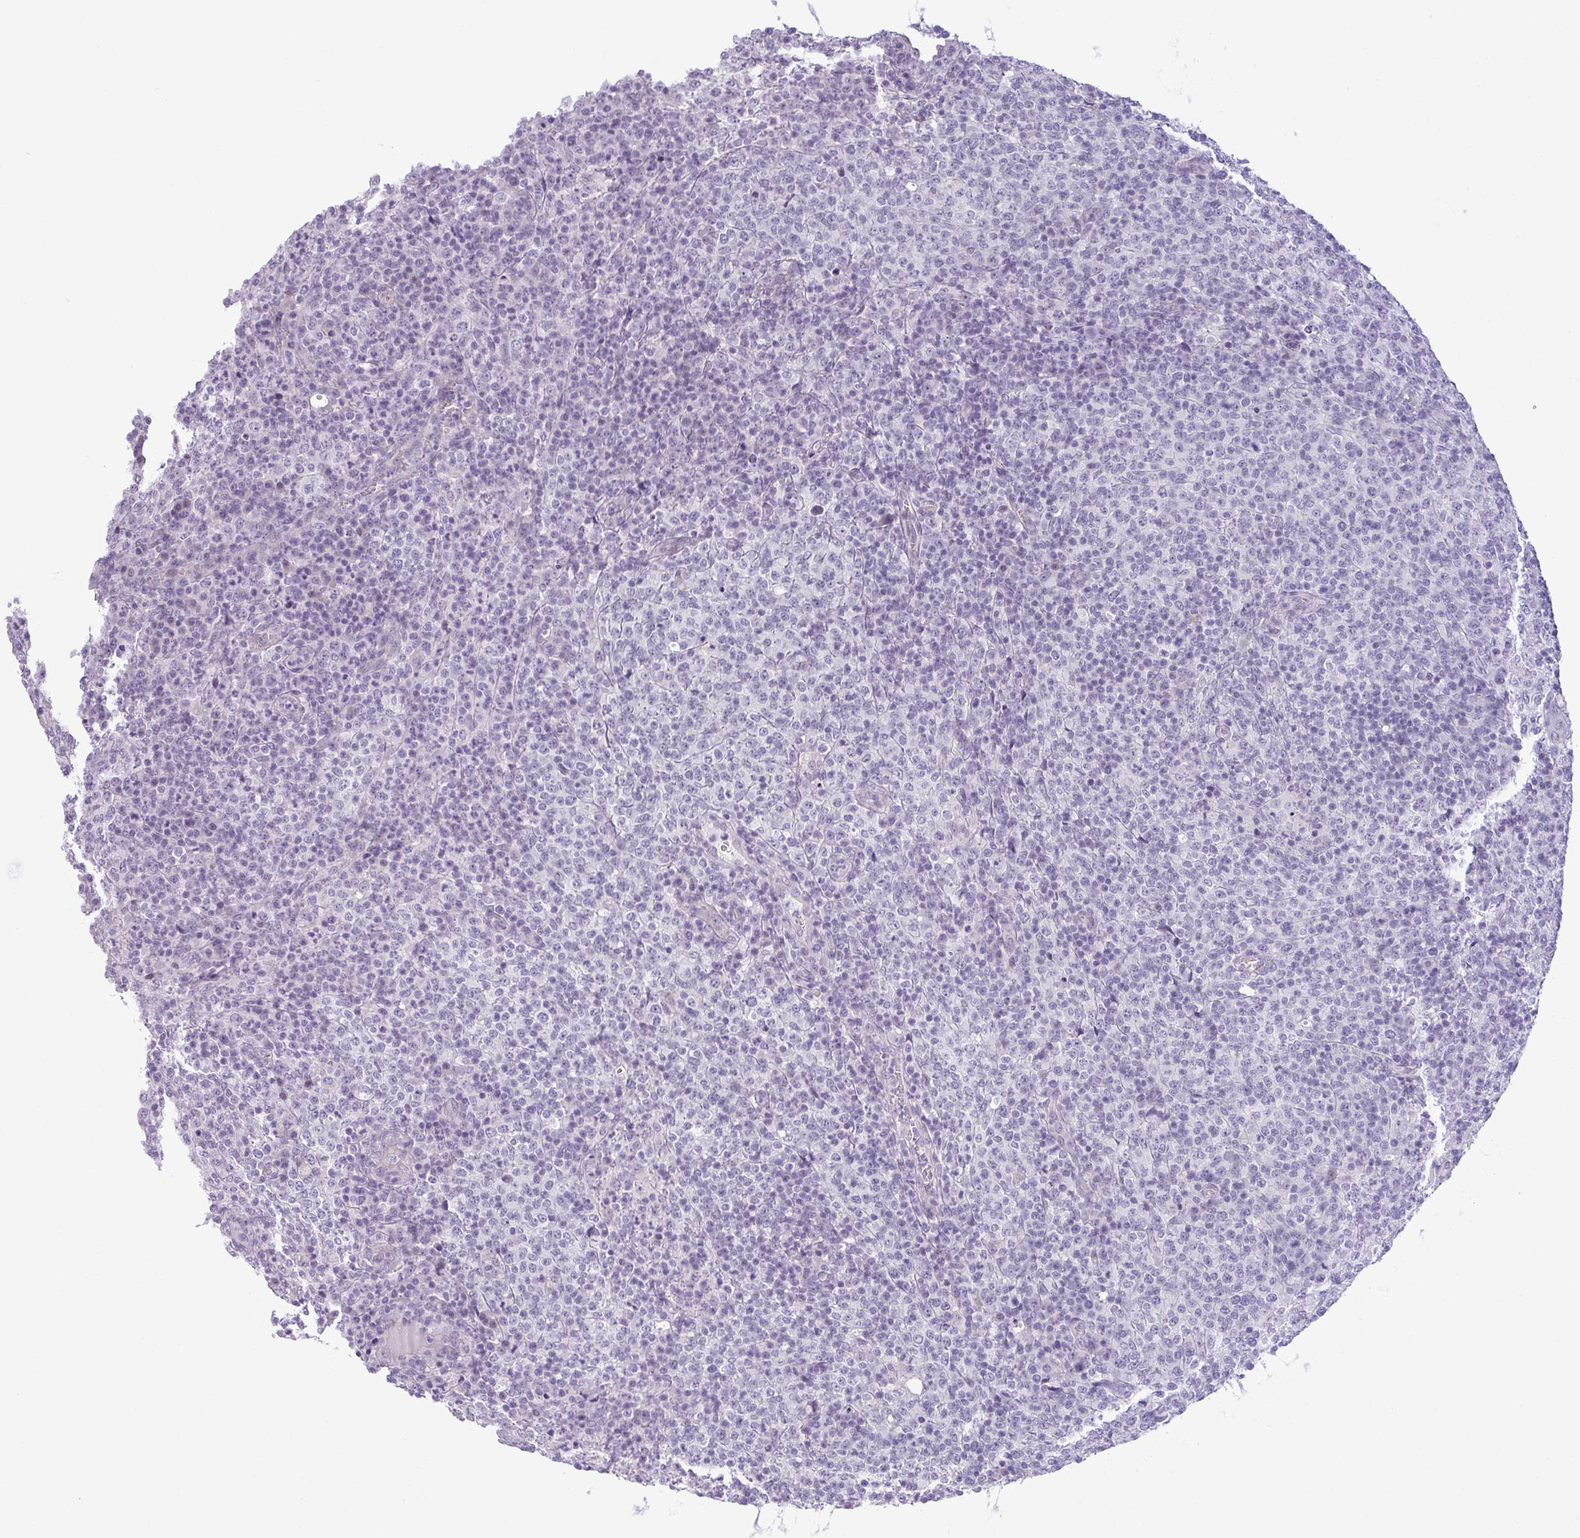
{"staining": {"intensity": "negative", "quantity": "none", "location": "none"}, "tissue": "lymphoma", "cell_type": "Tumor cells", "image_type": "cancer", "snomed": [{"axis": "morphology", "description": "Malignant lymphoma, non-Hodgkin's type, High grade"}, {"axis": "topography", "description": "Lymph node"}], "caption": "Lymphoma stained for a protein using IHC displays no staining tumor cells.", "gene": "CDH16", "patient": {"sex": "male", "age": 54}}